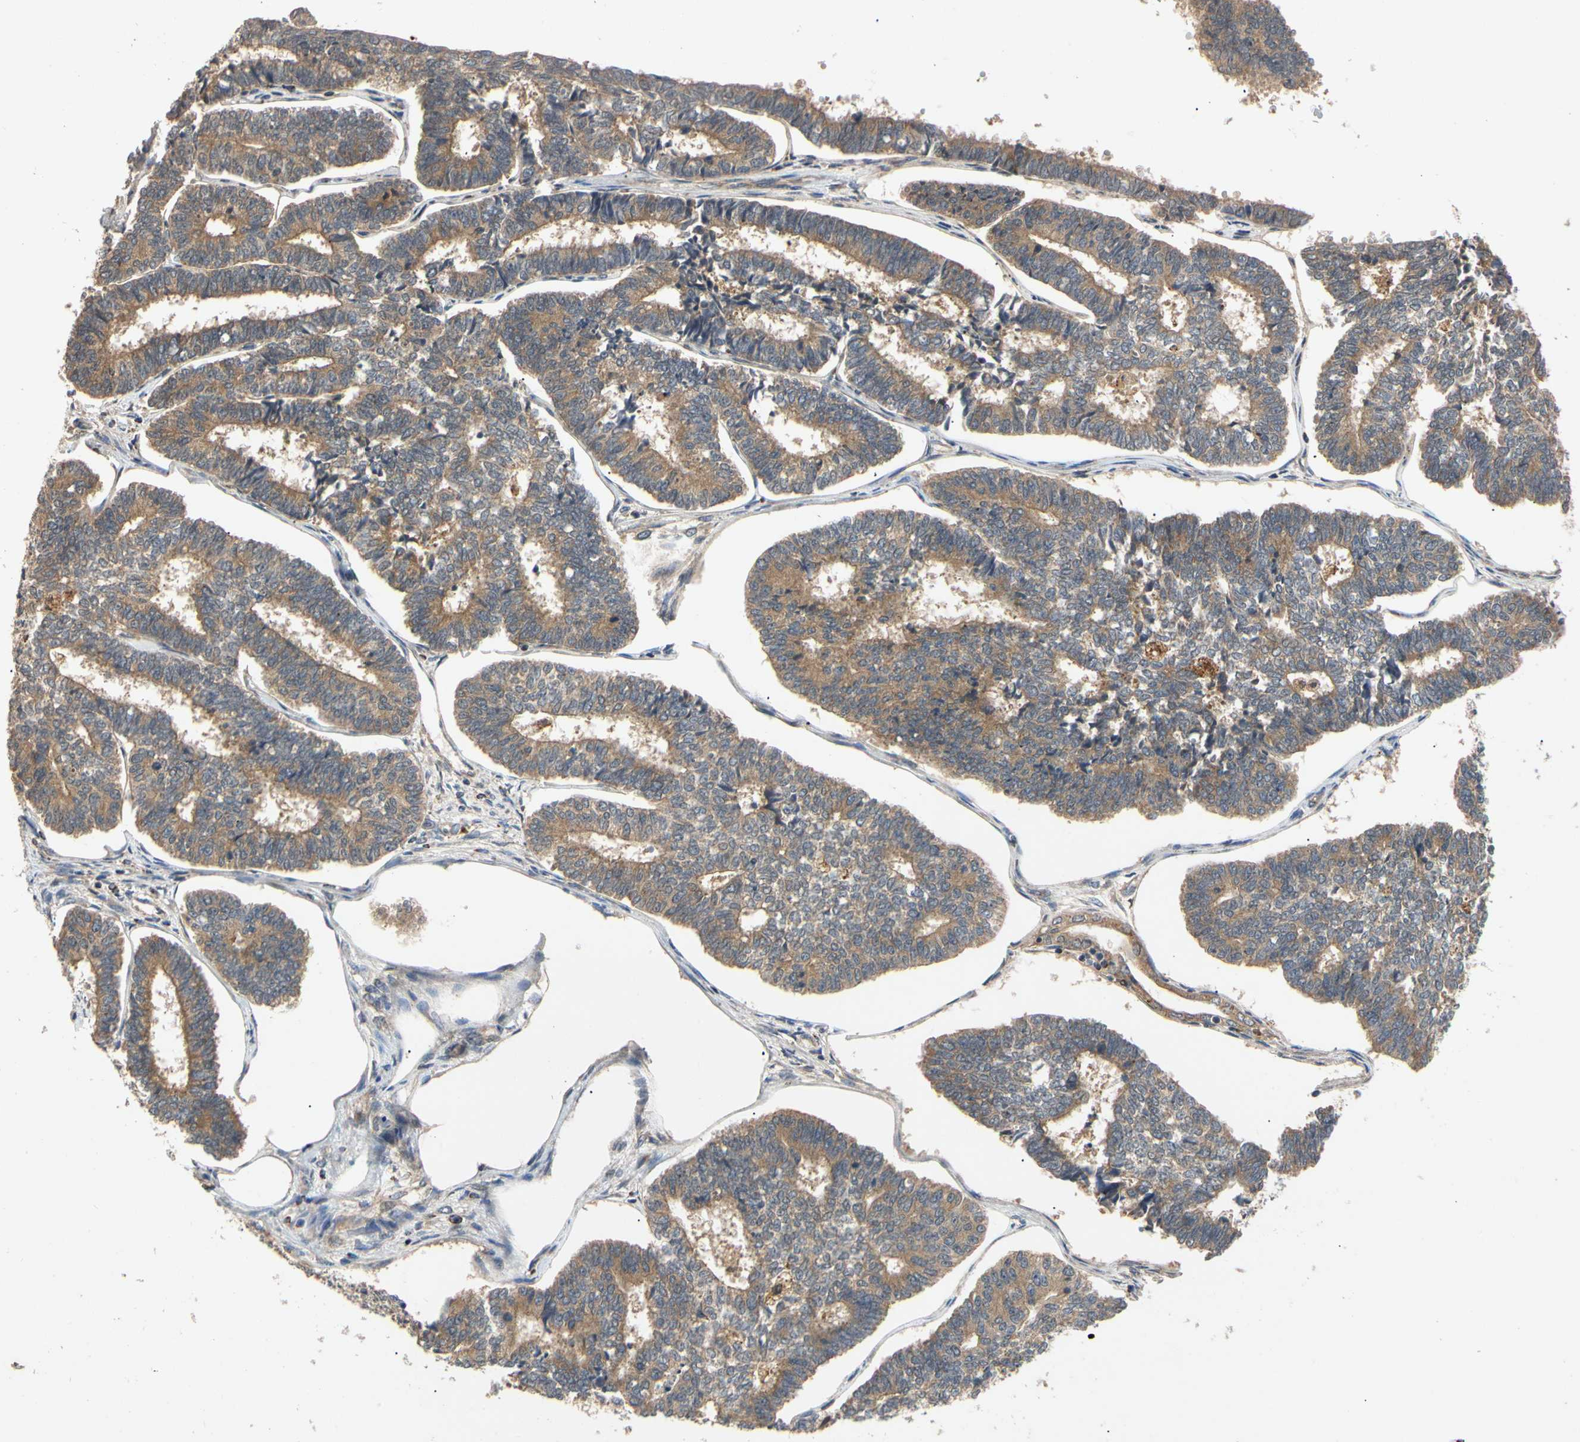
{"staining": {"intensity": "moderate", "quantity": ">75%", "location": "cytoplasmic/membranous"}, "tissue": "endometrial cancer", "cell_type": "Tumor cells", "image_type": "cancer", "snomed": [{"axis": "morphology", "description": "Adenocarcinoma, NOS"}, {"axis": "topography", "description": "Endometrium"}], "caption": "A medium amount of moderate cytoplasmic/membranous positivity is seen in about >75% of tumor cells in endometrial cancer tissue. The staining was performed using DAB (3,3'-diaminobenzidine) to visualize the protein expression in brown, while the nuclei were stained in blue with hematoxylin (Magnification: 20x).", "gene": "MRPS22", "patient": {"sex": "female", "age": 70}}